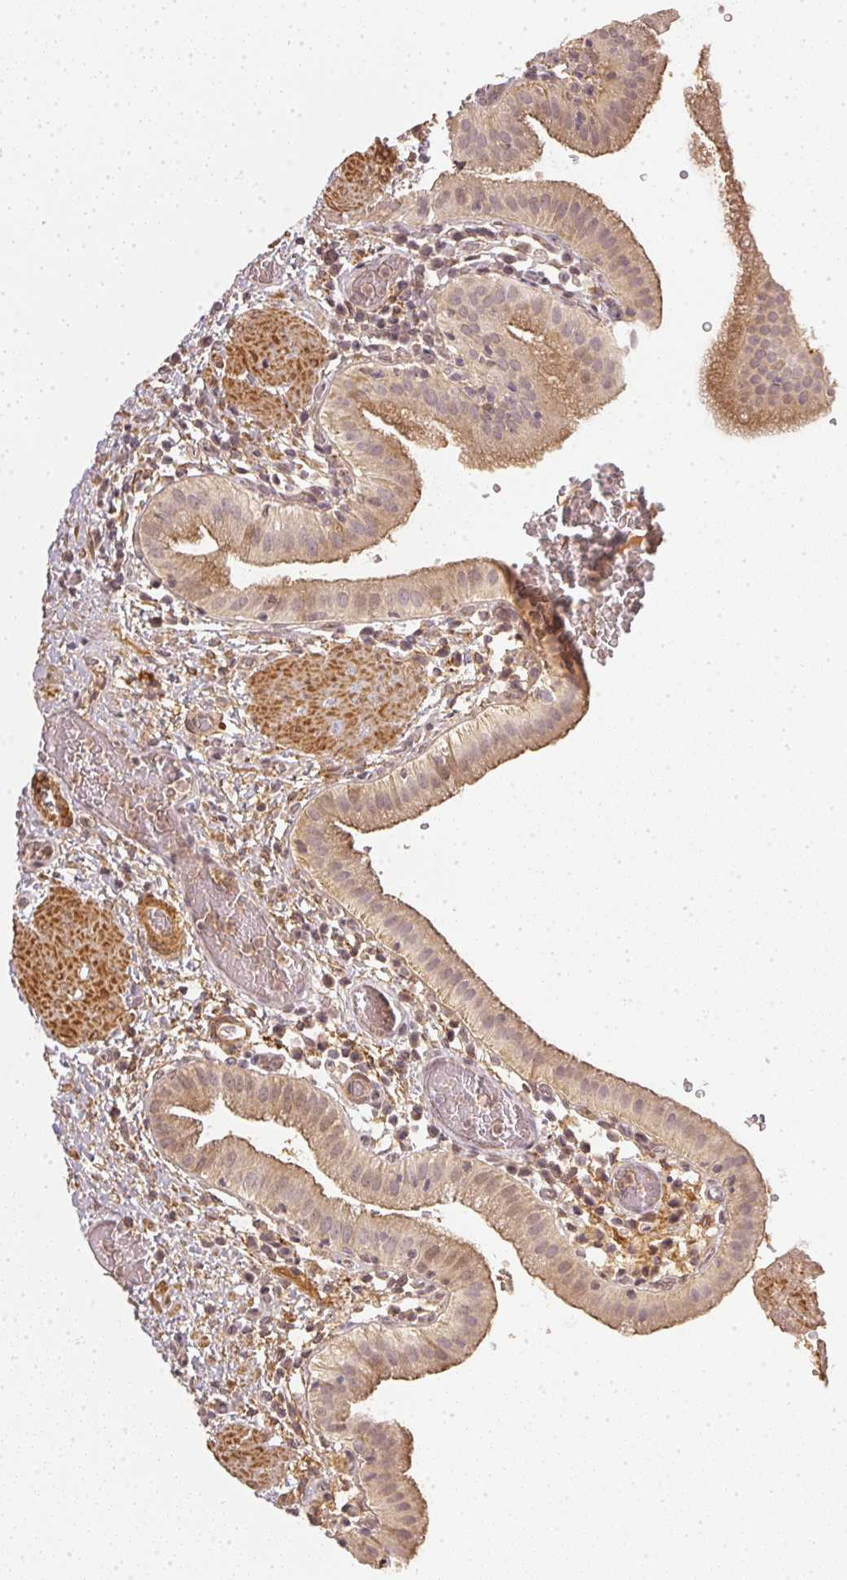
{"staining": {"intensity": "negative", "quantity": "none", "location": "none"}, "tissue": "gallbladder", "cell_type": "Glandular cells", "image_type": "normal", "snomed": [{"axis": "morphology", "description": "Normal tissue, NOS"}, {"axis": "topography", "description": "Gallbladder"}], "caption": "Immunohistochemistry (IHC) micrograph of unremarkable gallbladder stained for a protein (brown), which exhibits no positivity in glandular cells. Brightfield microscopy of immunohistochemistry (IHC) stained with DAB (brown) and hematoxylin (blue), captured at high magnification.", "gene": "SERPINE1", "patient": {"sex": "male", "age": 26}}